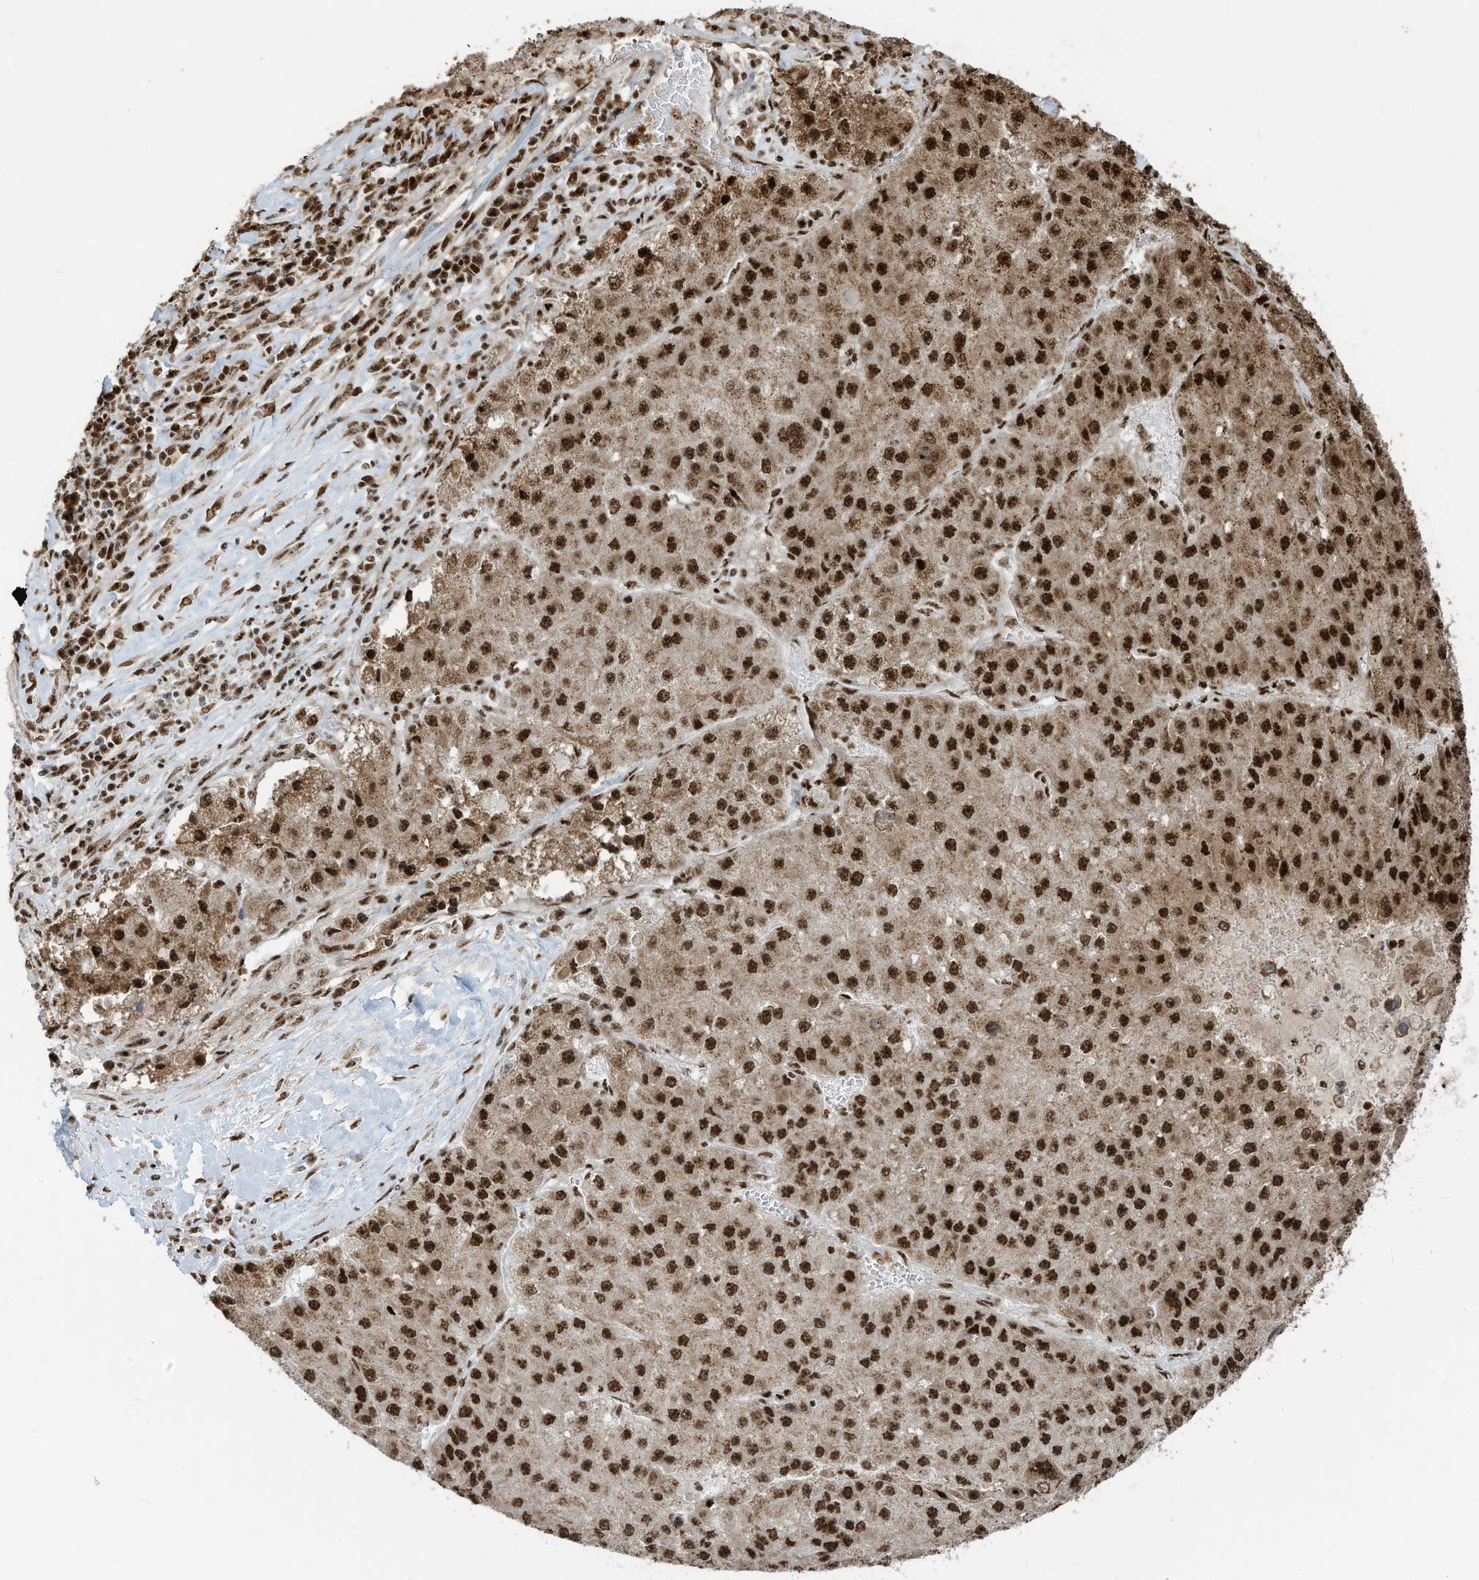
{"staining": {"intensity": "strong", "quantity": ">75%", "location": "cytoplasmic/membranous,nuclear"}, "tissue": "liver cancer", "cell_type": "Tumor cells", "image_type": "cancer", "snomed": [{"axis": "morphology", "description": "Carcinoma, Hepatocellular, NOS"}, {"axis": "topography", "description": "Liver"}], "caption": "High-power microscopy captured an IHC photomicrograph of liver cancer (hepatocellular carcinoma), revealing strong cytoplasmic/membranous and nuclear expression in approximately >75% of tumor cells. (DAB = brown stain, brightfield microscopy at high magnification).", "gene": "LBH", "patient": {"sex": "female", "age": 73}}